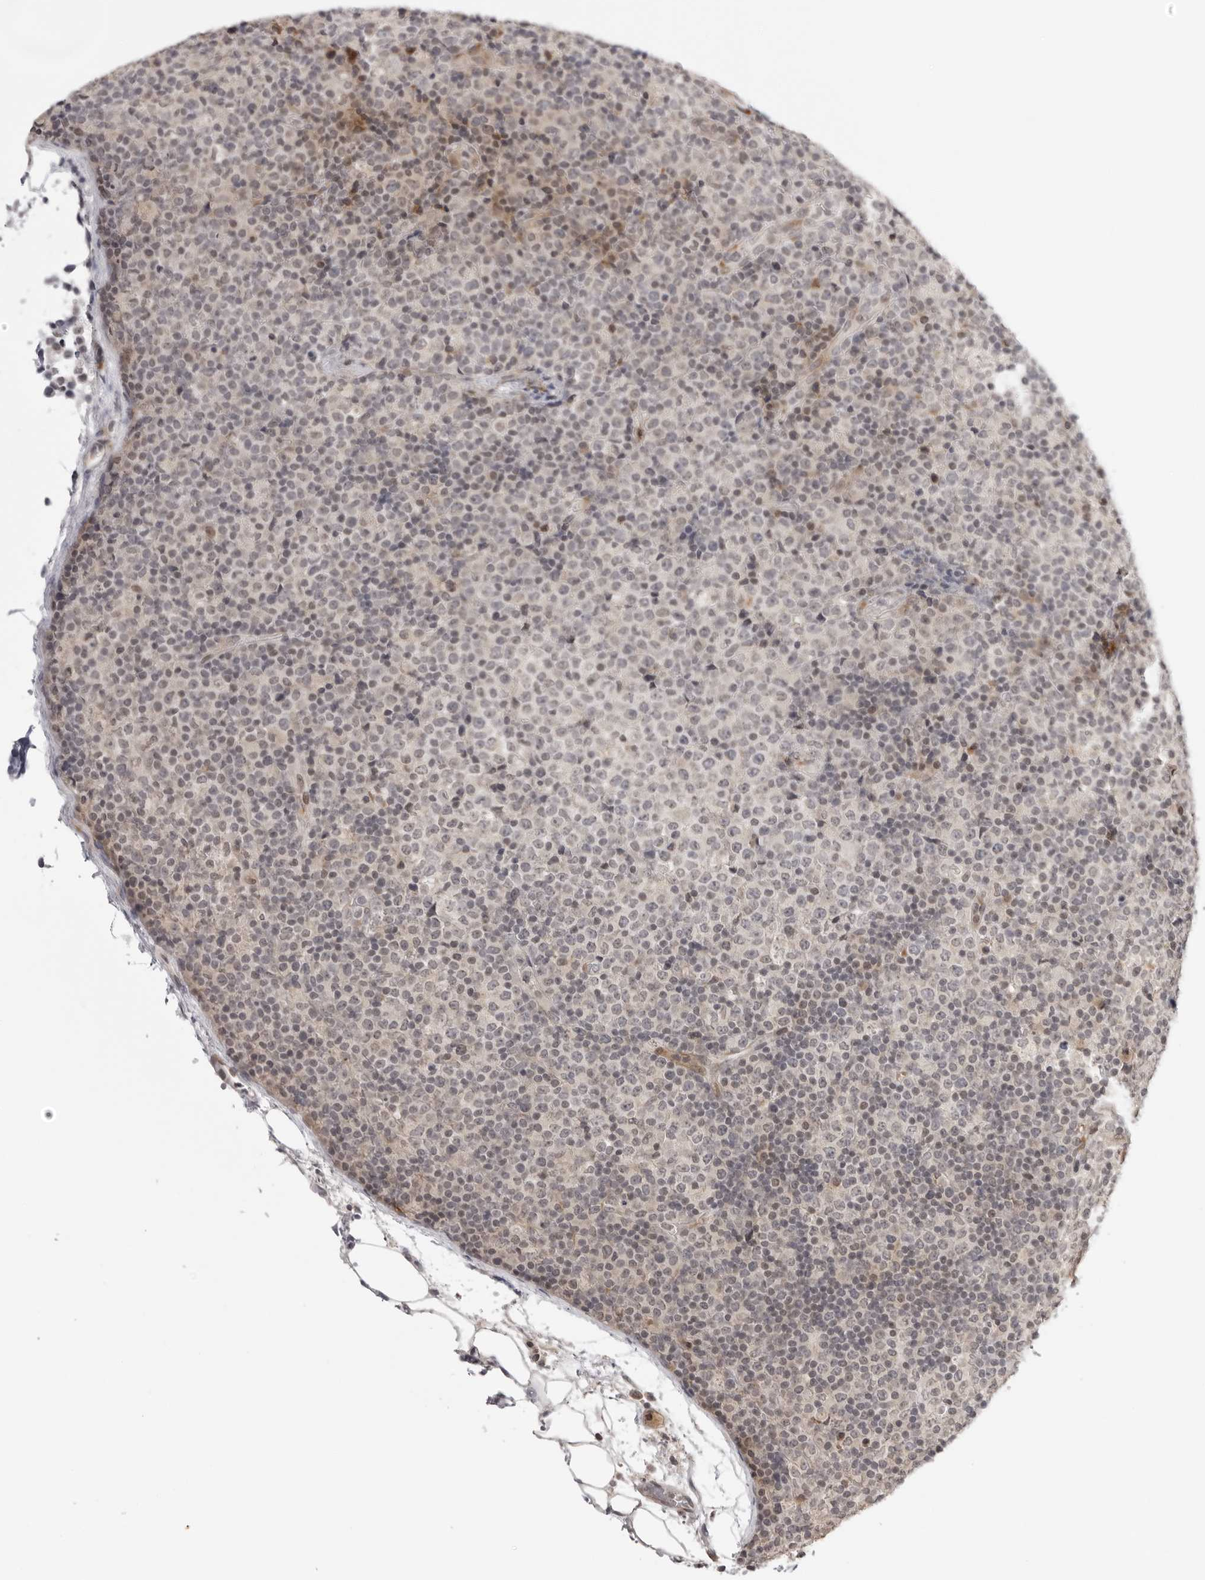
{"staining": {"intensity": "negative", "quantity": "none", "location": "none"}, "tissue": "lymphoma", "cell_type": "Tumor cells", "image_type": "cancer", "snomed": [{"axis": "morphology", "description": "Malignant lymphoma, non-Hodgkin's type, High grade"}, {"axis": "topography", "description": "Lymph node"}], "caption": "This is a photomicrograph of IHC staining of malignant lymphoma, non-Hodgkin's type (high-grade), which shows no staining in tumor cells. (DAB IHC with hematoxylin counter stain).", "gene": "PRUNE1", "patient": {"sex": "male", "age": 13}}